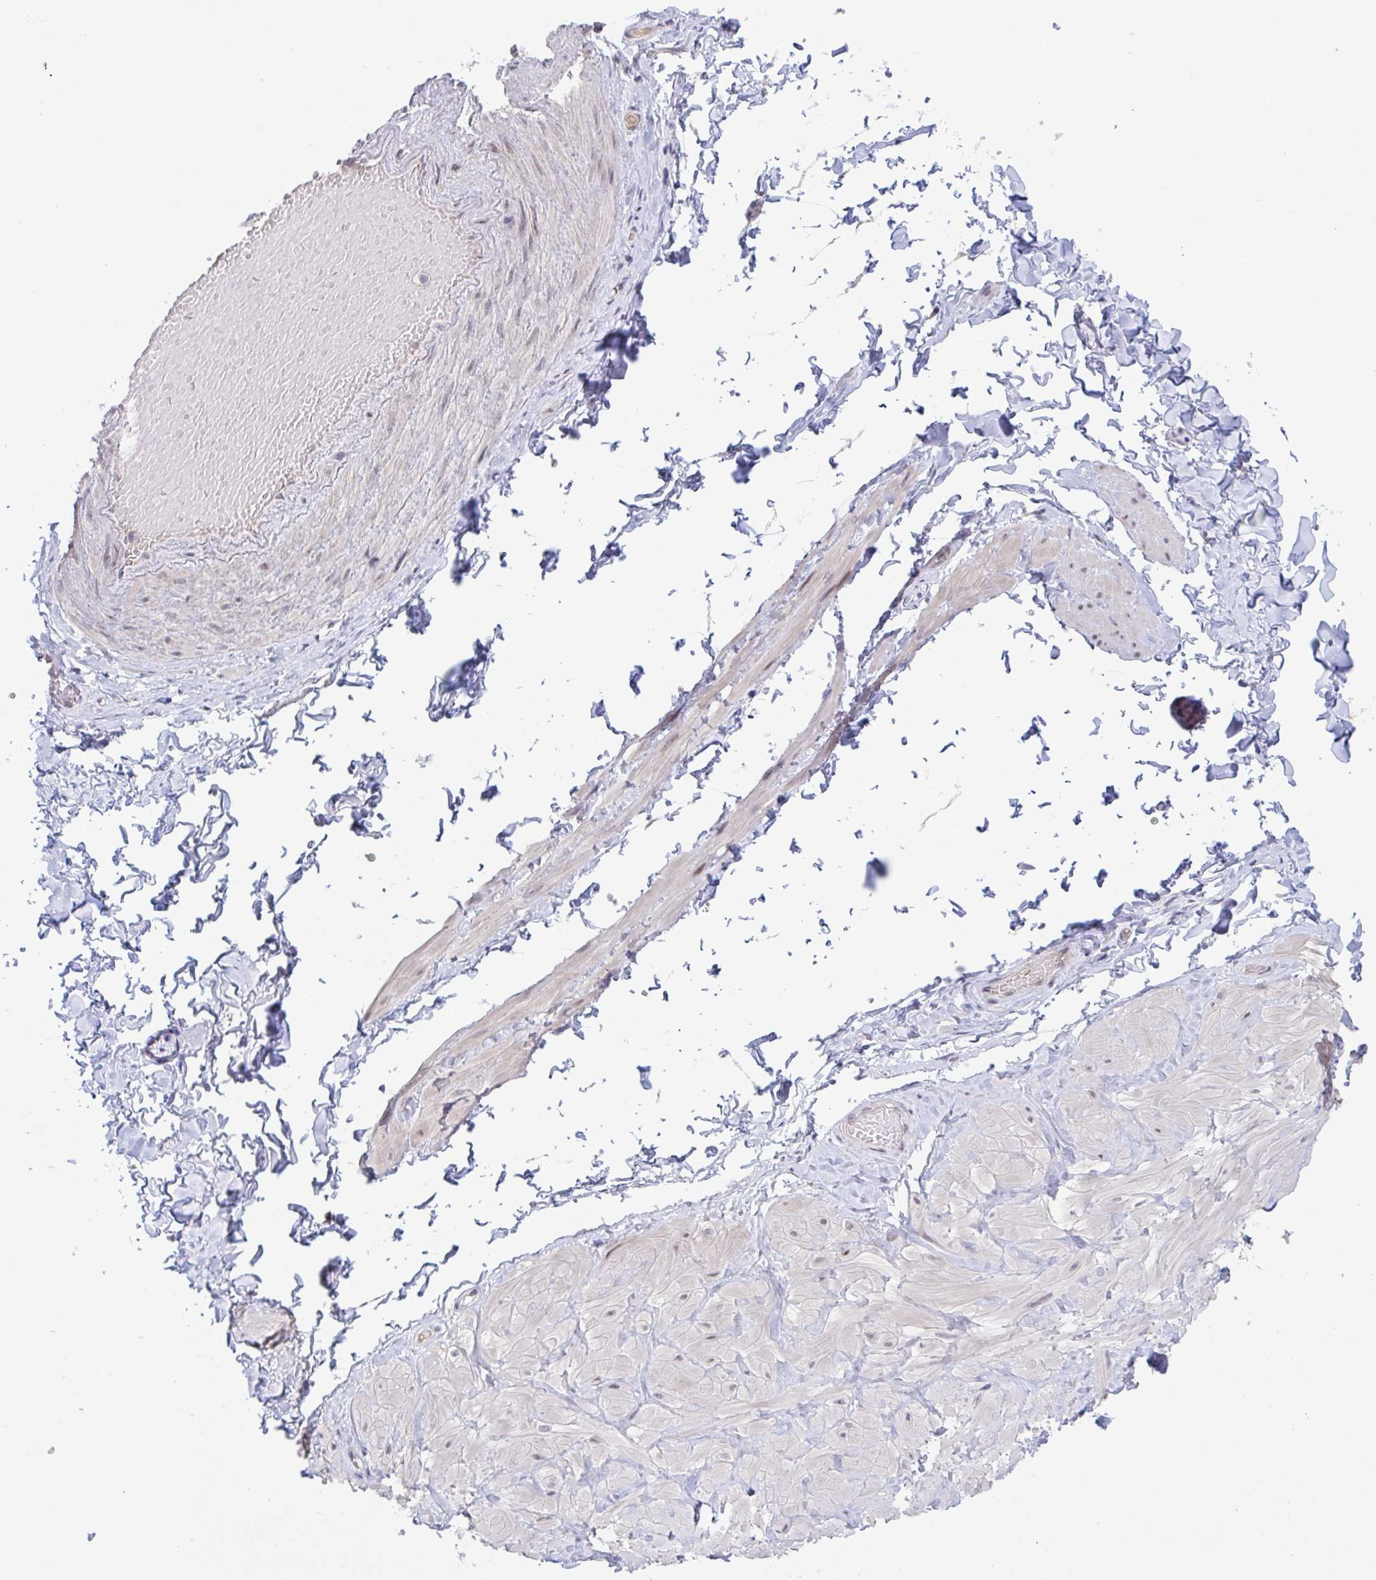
{"staining": {"intensity": "negative", "quantity": "none", "location": "none"}, "tissue": "adipose tissue", "cell_type": "Adipocytes", "image_type": "normal", "snomed": [{"axis": "morphology", "description": "Normal tissue, NOS"}, {"axis": "topography", "description": "Soft tissue"}, {"axis": "topography", "description": "Adipose tissue"}, {"axis": "topography", "description": "Vascular tissue"}, {"axis": "topography", "description": "Peripheral nerve tissue"}], "caption": "Immunohistochemistry (IHC) histopathology image of benign adipose tissue stained for a protein (brown), which exhibits no expression in adipocytes. The staining was performed using DAB (3,3'-diaminobenzidine) to visualize the protein expression in brown, while the nuclei were stained in blue with hematoxylin (Magnification: 20x).", "gene": "RIOK1", "patient": {"sex": "male", "age": 29}}